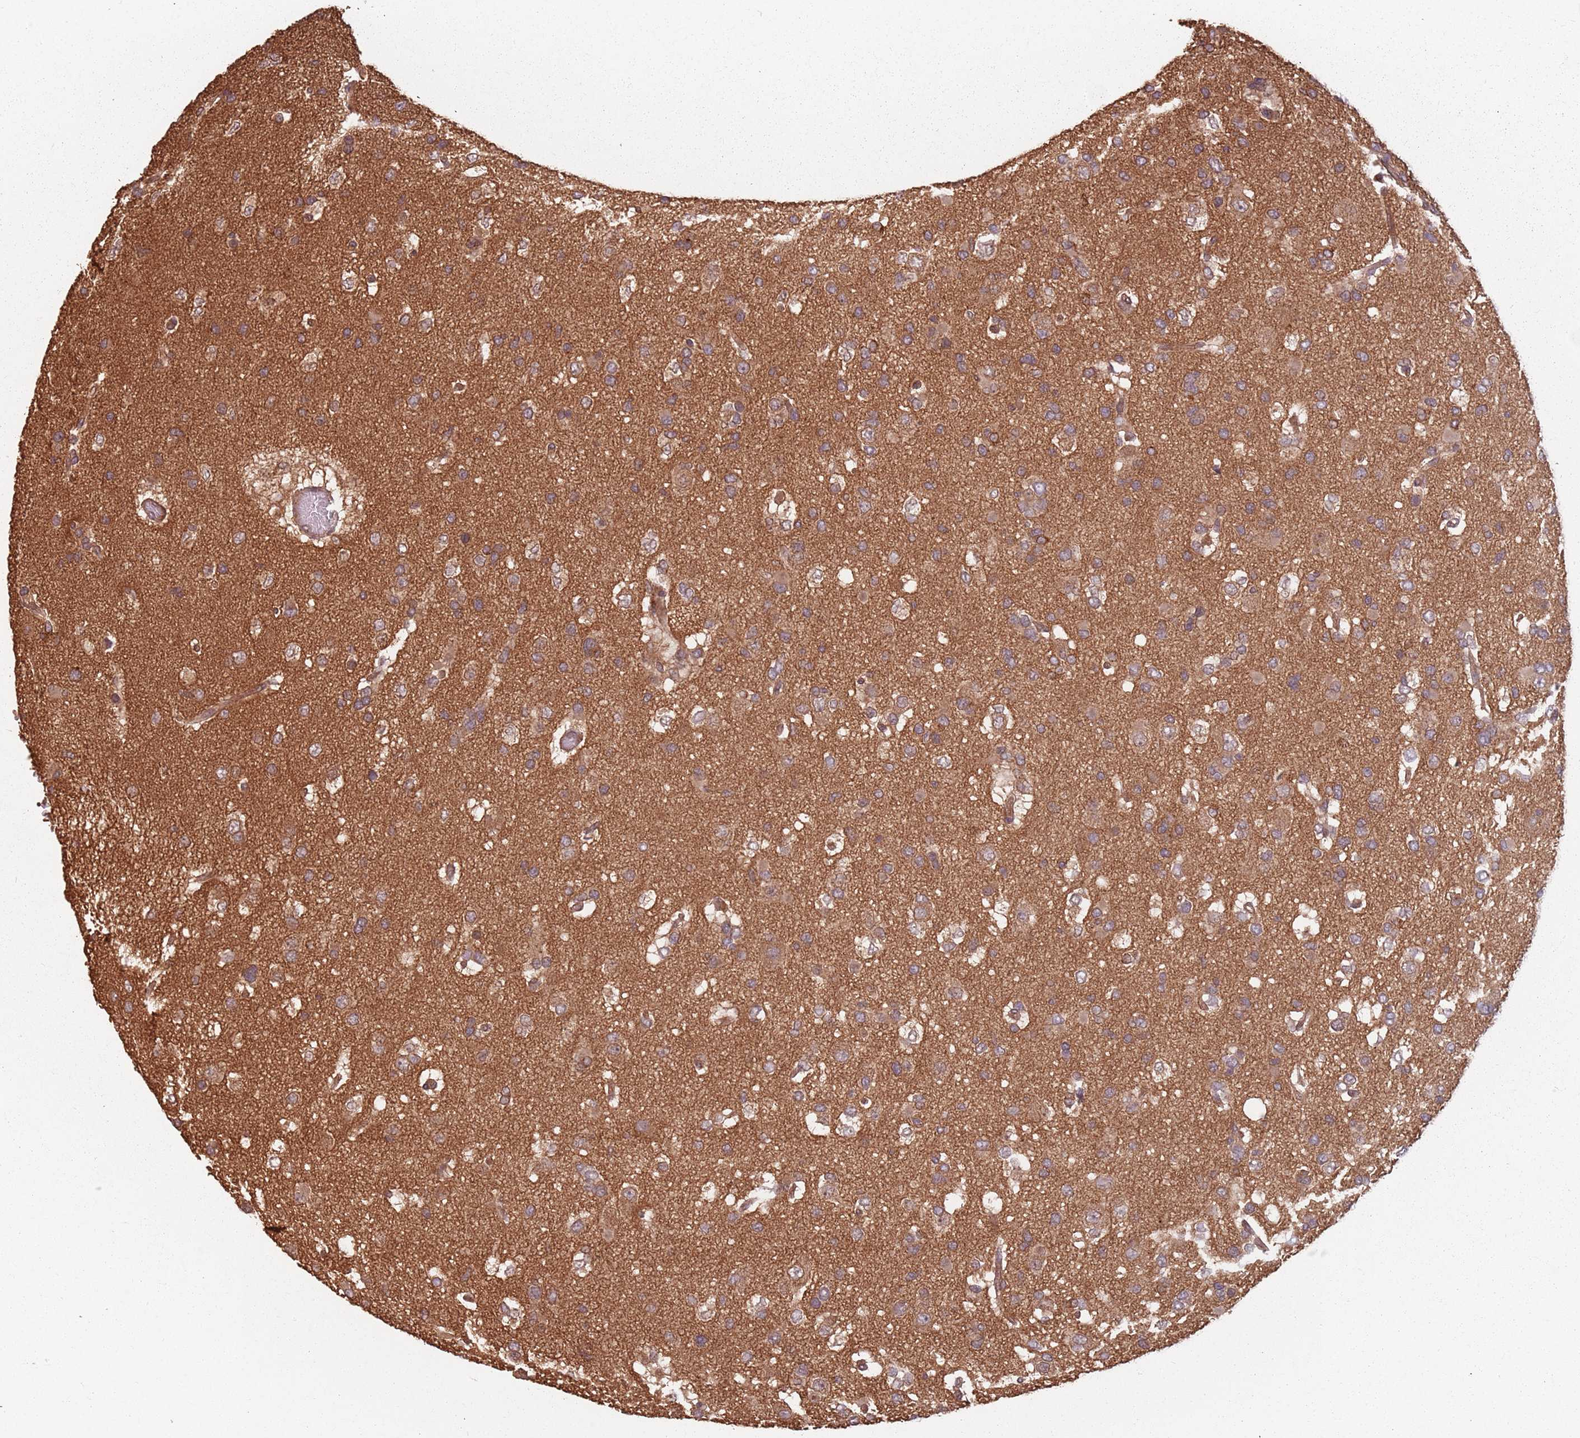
{"staining": {"intensity": "moderate", "quantity": ">75%", "location": "cytoplasmic/membranous"}, "tissue": "glioma", "cell_type": "Tumor cells", "image_type": "cancer", "snomed": [{"axis": "morphology", "description": "Glioma, malignant, High grade"}, {"axis": "topography", "description": "Brain"}], "caption": "Immunohistochemical staining of glioma reveals moderate cytoplasmic/membranous protein expression in approximately >75% of tumor cells.", "gene": "C3orf14", "patient": {"sex": "male", "age": 53}}